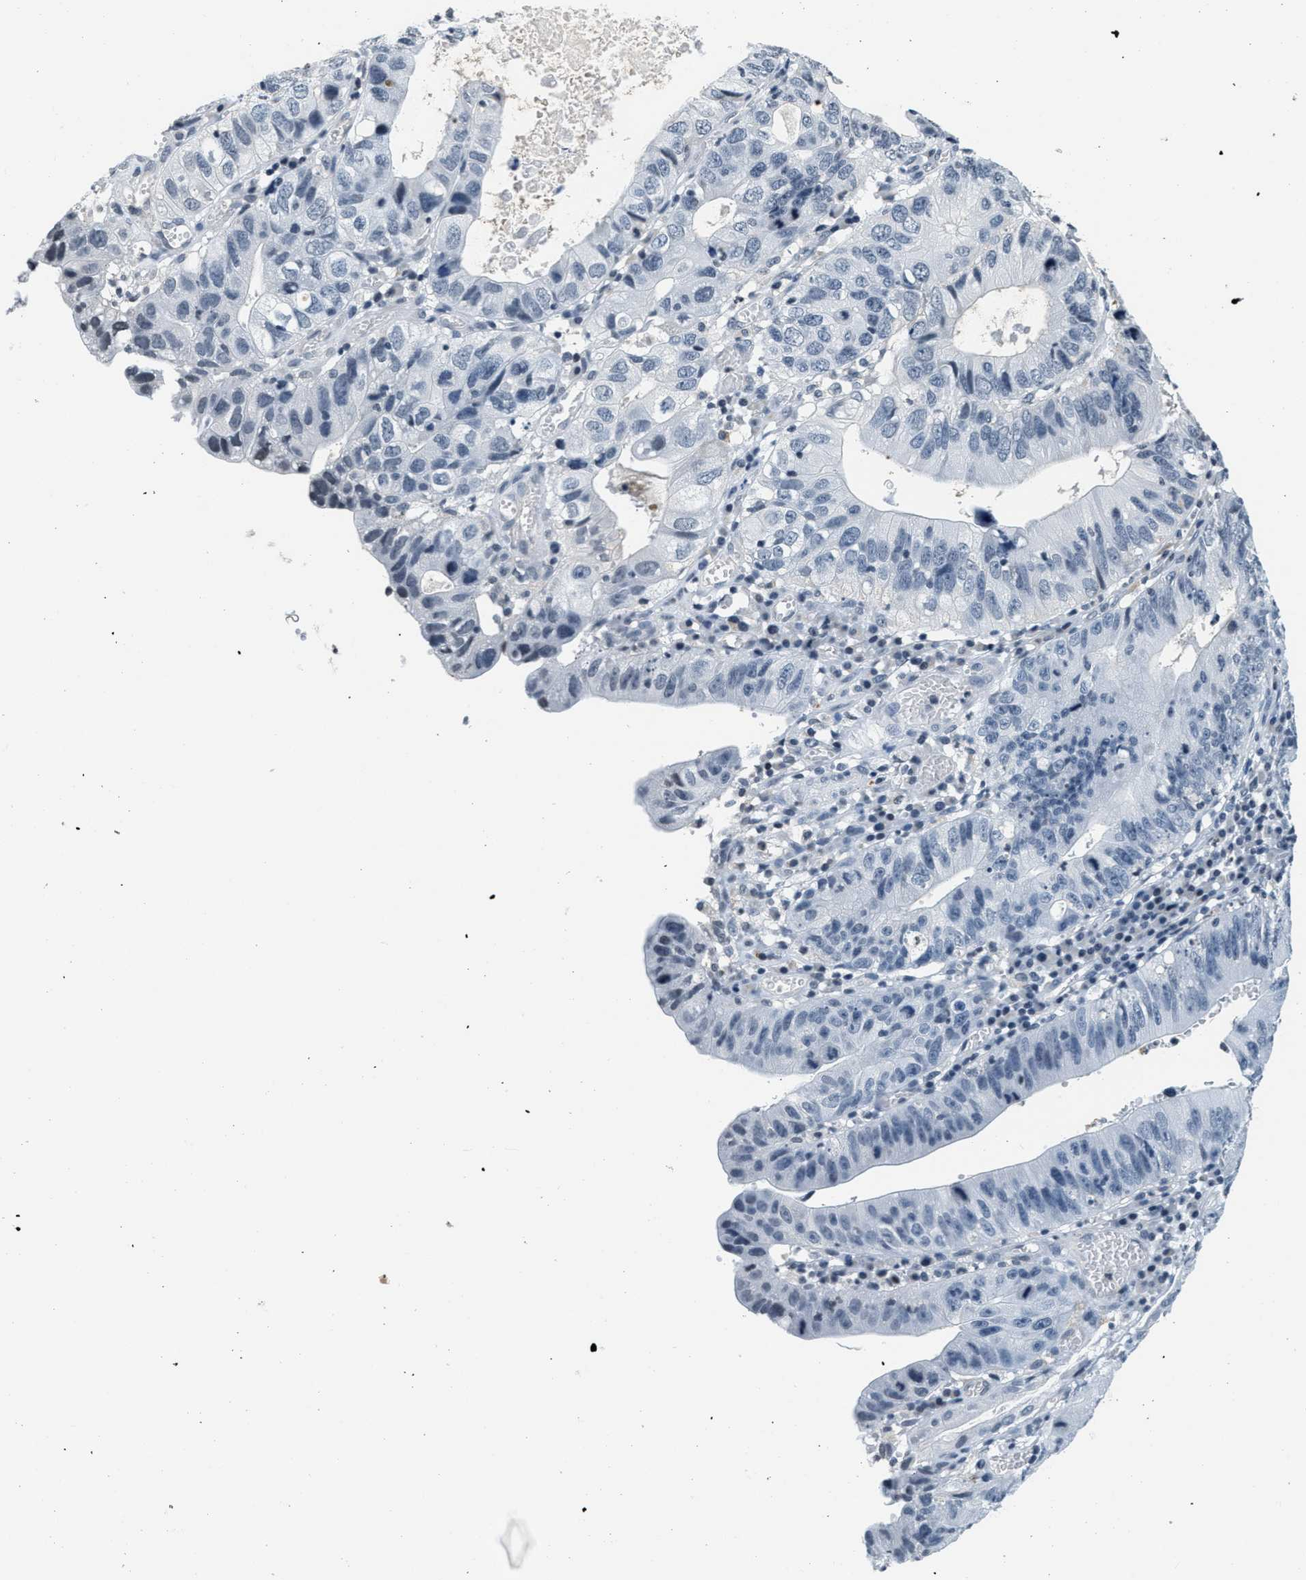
{"staining": {"intensity": "negative", "quantity": "none", "location": "none"}, "tissue": "stomach cancer", "cell_type": "Tumor cells", "image_type": "cancer", "snomed": [{"axis": "morphology", "description": "Adenocarcinoma, NOS"}, {"axis": "topography", "description": "Stomach"}], "caption": "Tumor cells are negative for protein expression in human stomach adenocarcinoma.", "gene": "CA4", "patient": {"sex": "male", "age": 59}}